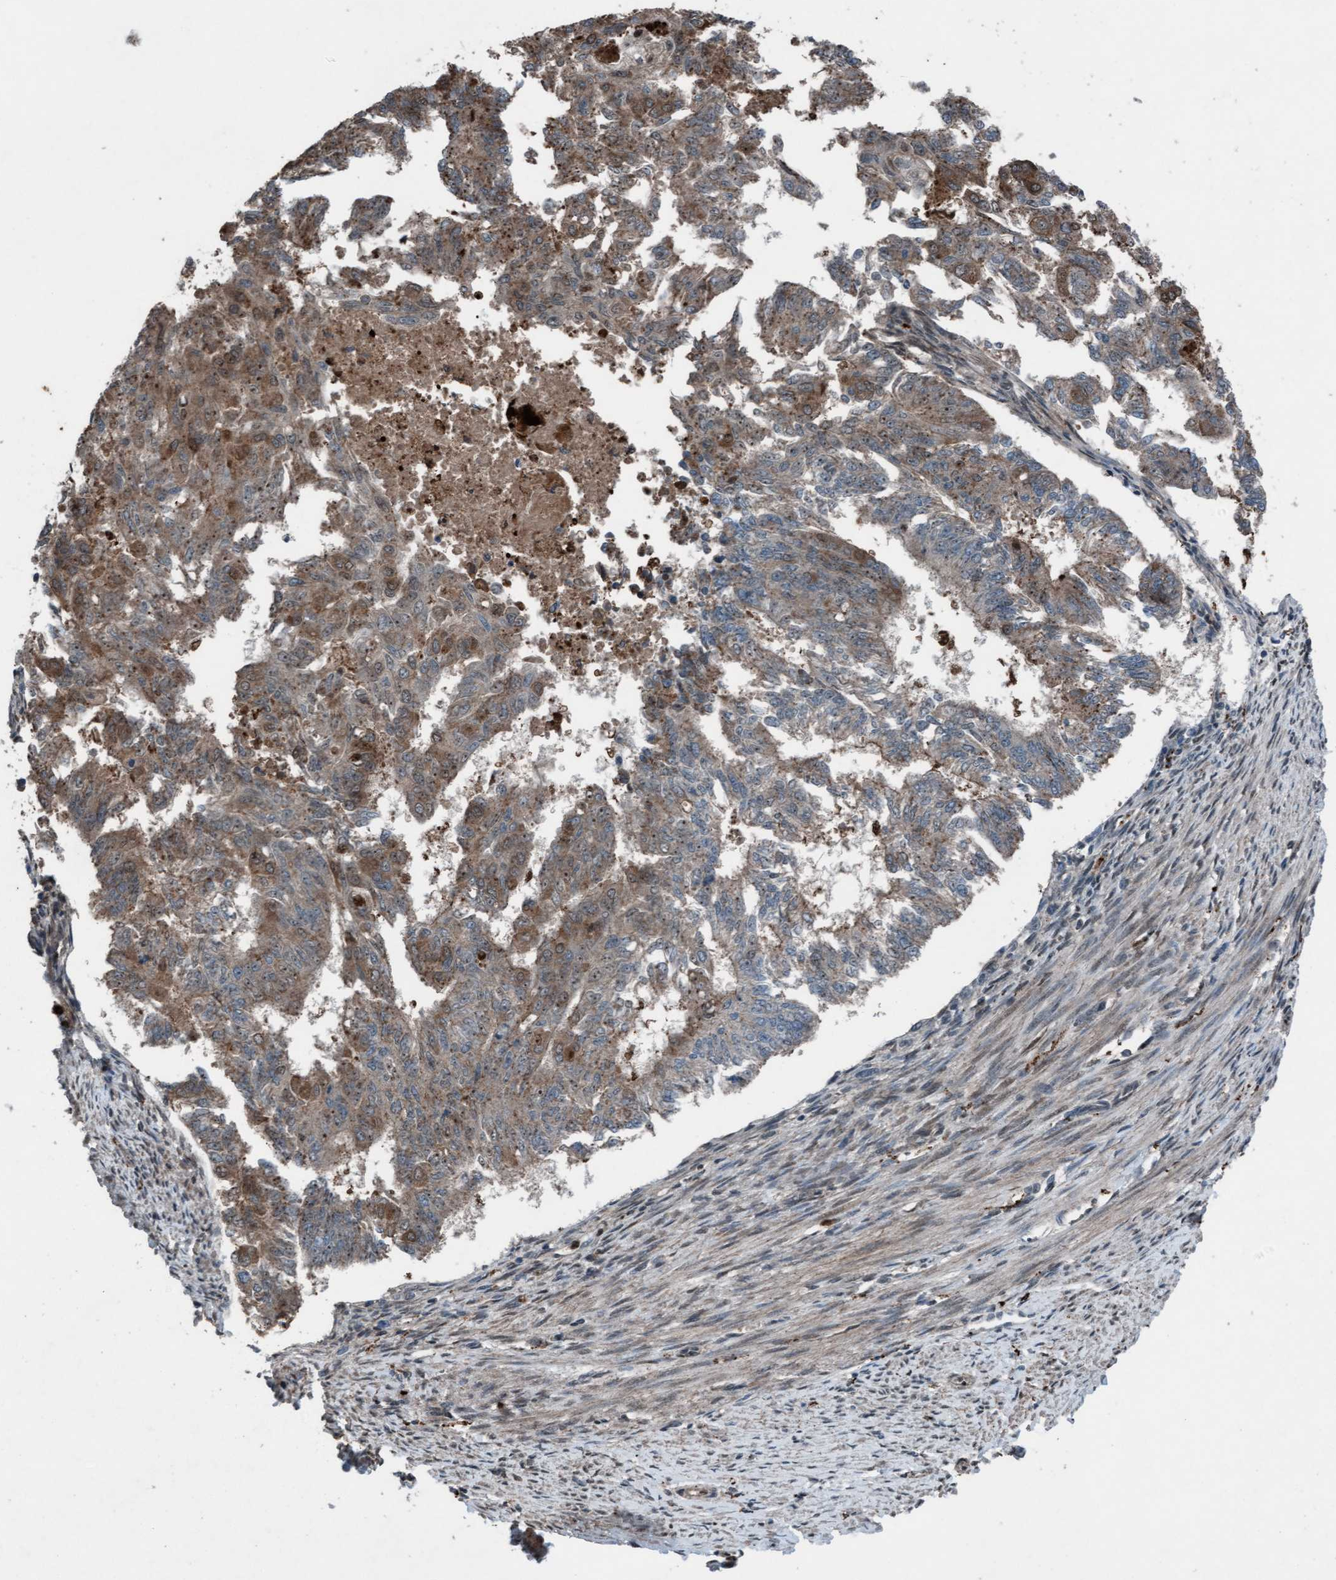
{"staining": {"intensity": "weak", "quantity": ">75%", "location": "cytoplasmic/membranous"}, "tissue": "endometrial cancer", "cell_type": "Tumor cells", "image_type": "cancer", "snomed": [{"axis": "morphology", "description": "Adenocarcinoma, NOS"}, {"axis": "topography", "description": "Endometrium"}], "caption": "Human endometrial adenocarcinoma stained with a brown dye reveals weak cytoplasmic/membranous positive positivity in about >75% of tumor cells.", "gene": "PLXNB2", "patient": {"sex": "female", "age": 32}}